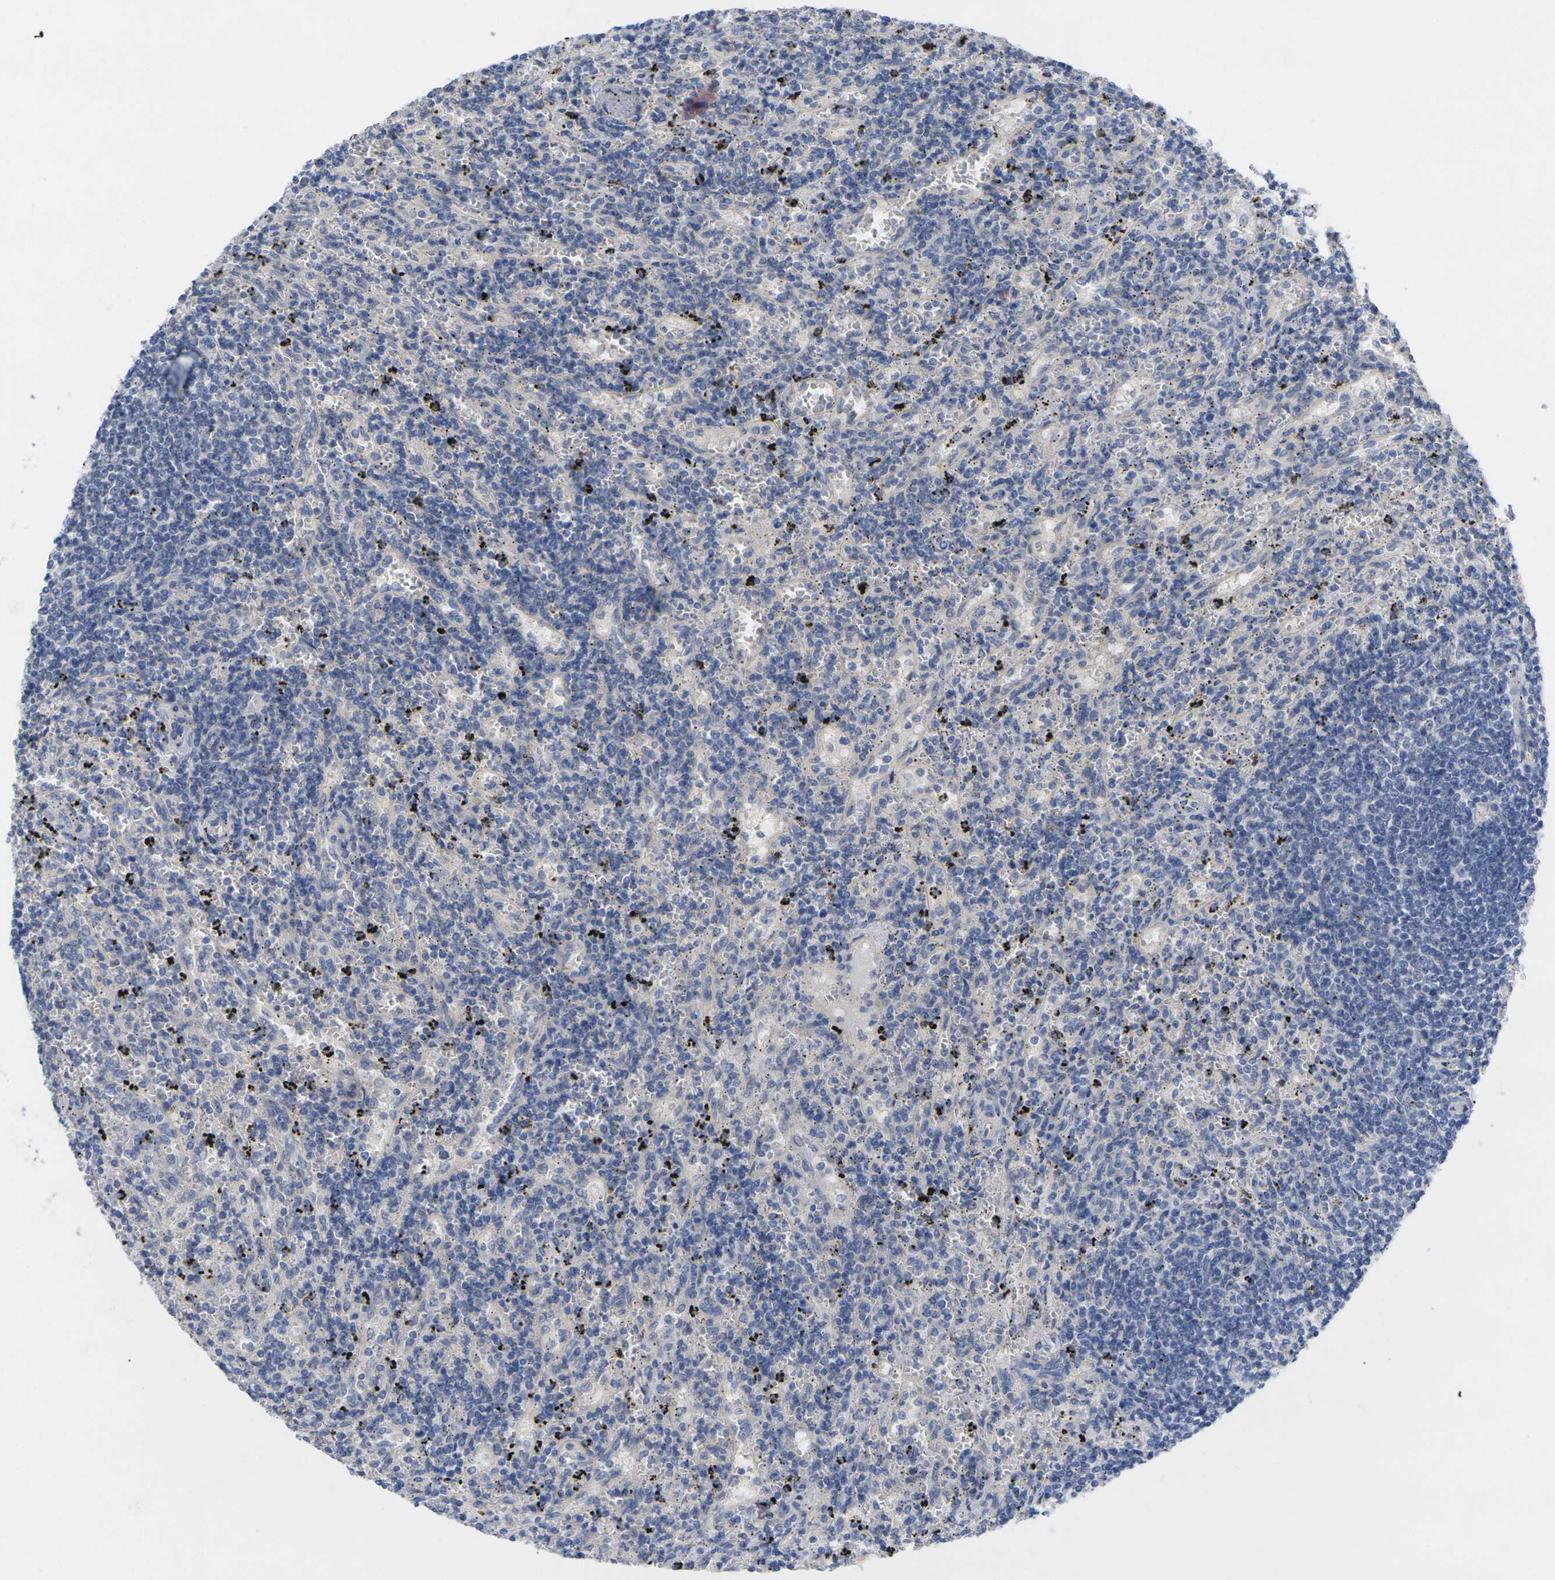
{"staining": {"intensity": "negative", "quantity": "none", "location": "none"}, "tissue": "lymphoma", "cell_type": "Tumor cells", "image_type": "cancer", "snomed": [{"axis": "morphology", "description": "Malignant lymphoma, non-Hodgkin's type, Low grade"}, {"axis": "topography", "description": "Spleen"}], "caption": "Malignant lymphoma, non-Hodgkin's type (low-grade) was stained to show a protein in brown. There is no significant expression in tumor cells. (DAB (3,3'-diaminobenzidine) IHC with hematoxylin counter stain).", "gene": "TNNI3", "patient": {"sex": "male", "age": 76}}